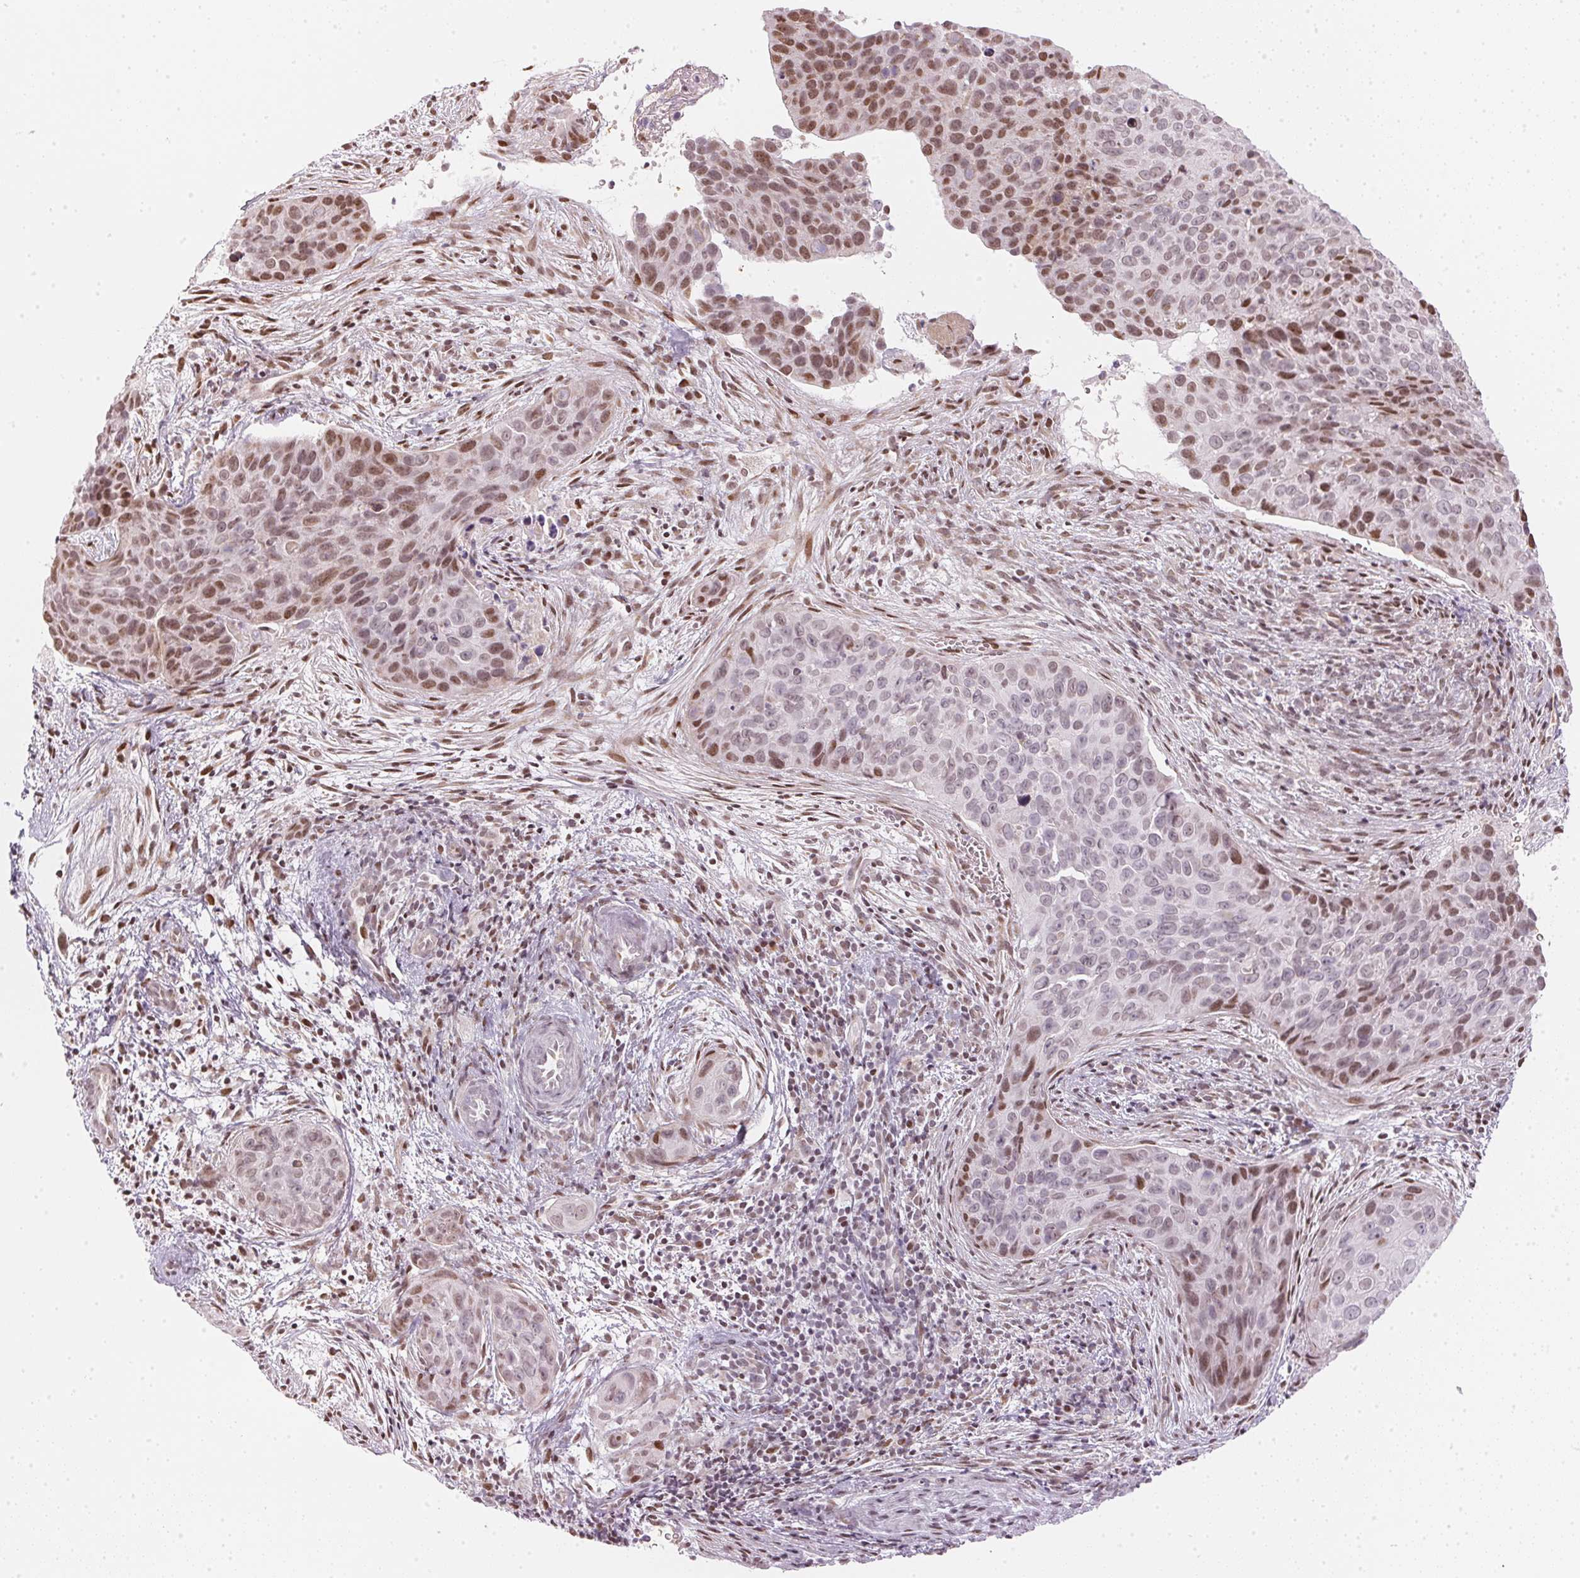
{"staining": {"intensity": "moderate", "quantity": "25%-75%", "location": "nuclear"}, "tissue": "cervical cancer", "cell_type": "Tumor cells", "image_type": "cancer", "snomed": [{"axis": "morphology", "description": "Squamous cell carcinoma, NOS"}, {"axis": "topography", "description": "Cervix"}], "caption": "IHC staining of cervical cancer, which reveals medium levels of moderate nuclear staining in about 25%-75% of tumor cells indicating moderate nuclear protein expression. The staining was performed using DAB (3,3'-diaminobenzidine) (brown) for protein detection and nuclei were counterstained in hematoxylin (blue).", "gene": "KAT6A", "patient": {"sex": "female", "age": 35}}